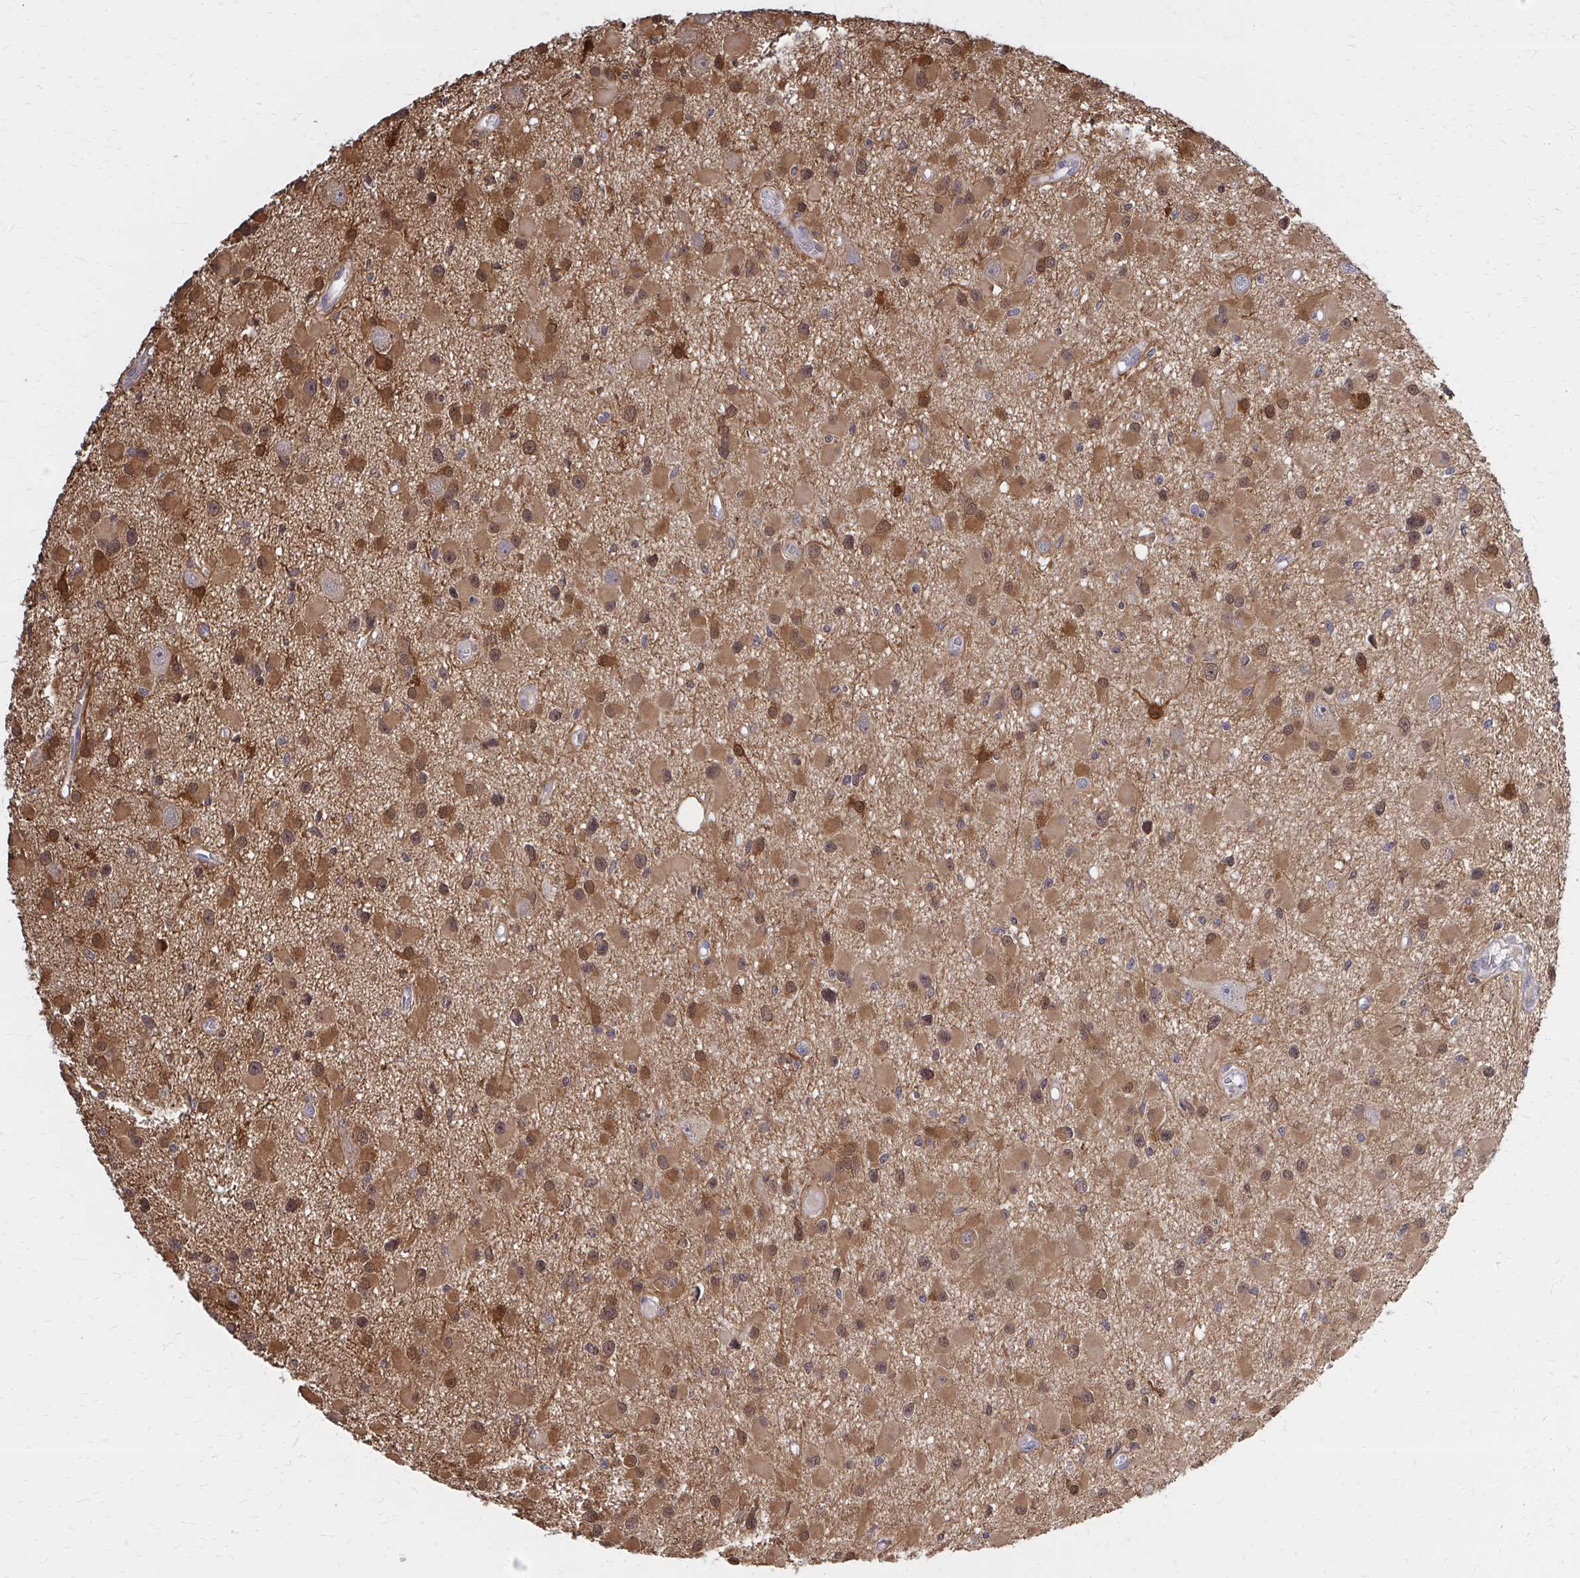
{"staining": {"intensity": "moderate", "quantity": ">75%", "location": "cytoplasmic/membranous"}, "tissue": "glioma", "cell_type": "Tumor cells", "image_type": "cancer", "snomed": [{"axis": "morphology", "description": "Glioma, malignant, High grade"}, {"axis": "topography", "description": "Brain"}], "caption": "Glioma was stained to show a protein in brown. There is medium levels of moderate cytoplasmic/membranous staining in approximately >75% of tumor cells. Ihc stains the protein in brown and the nuclei are stained blue.", "gene": "DBI", "patient": {"sex": "male", "age": 54}}